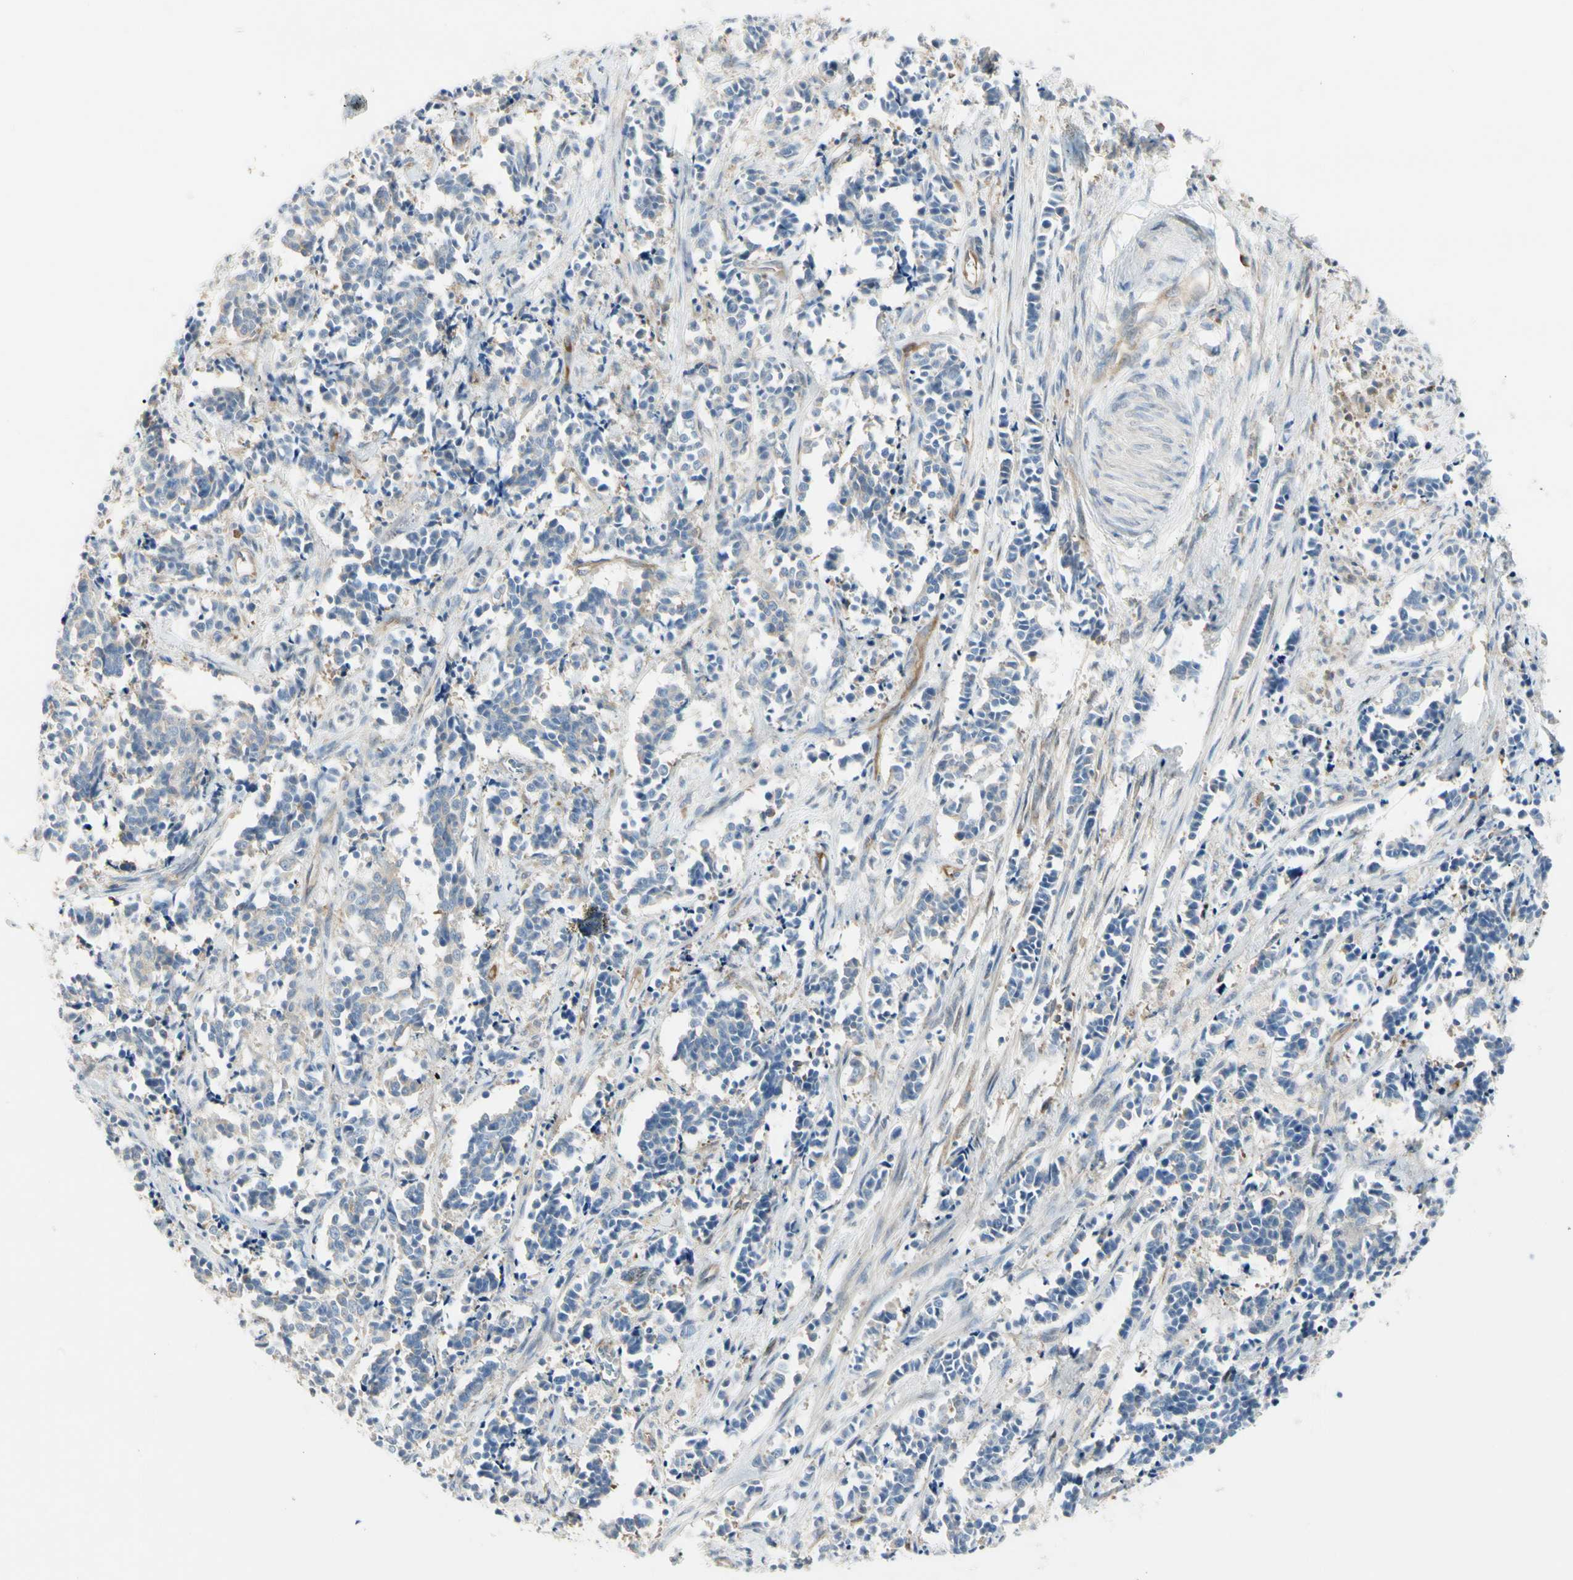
{"staining": {"intensity": "negative", "quantity": "none", "location": "none"}, "tissue": "cervical cancer", "cell_type": "Tumor cells", "image_type": "cancer", "snomed": [{"axis": "morphology", "description": "Squamous cell carcinoma, NOS"}, {"axis": "topography", "description": "Cervix"}], "caption": "Immunohistochemical staining of cervical cancer (squamous cell carcinoma) demonstrates no significant positivity in tumor cells.", "gene": "NFKB2", "patient": {"sex": "female", "age": 35}}